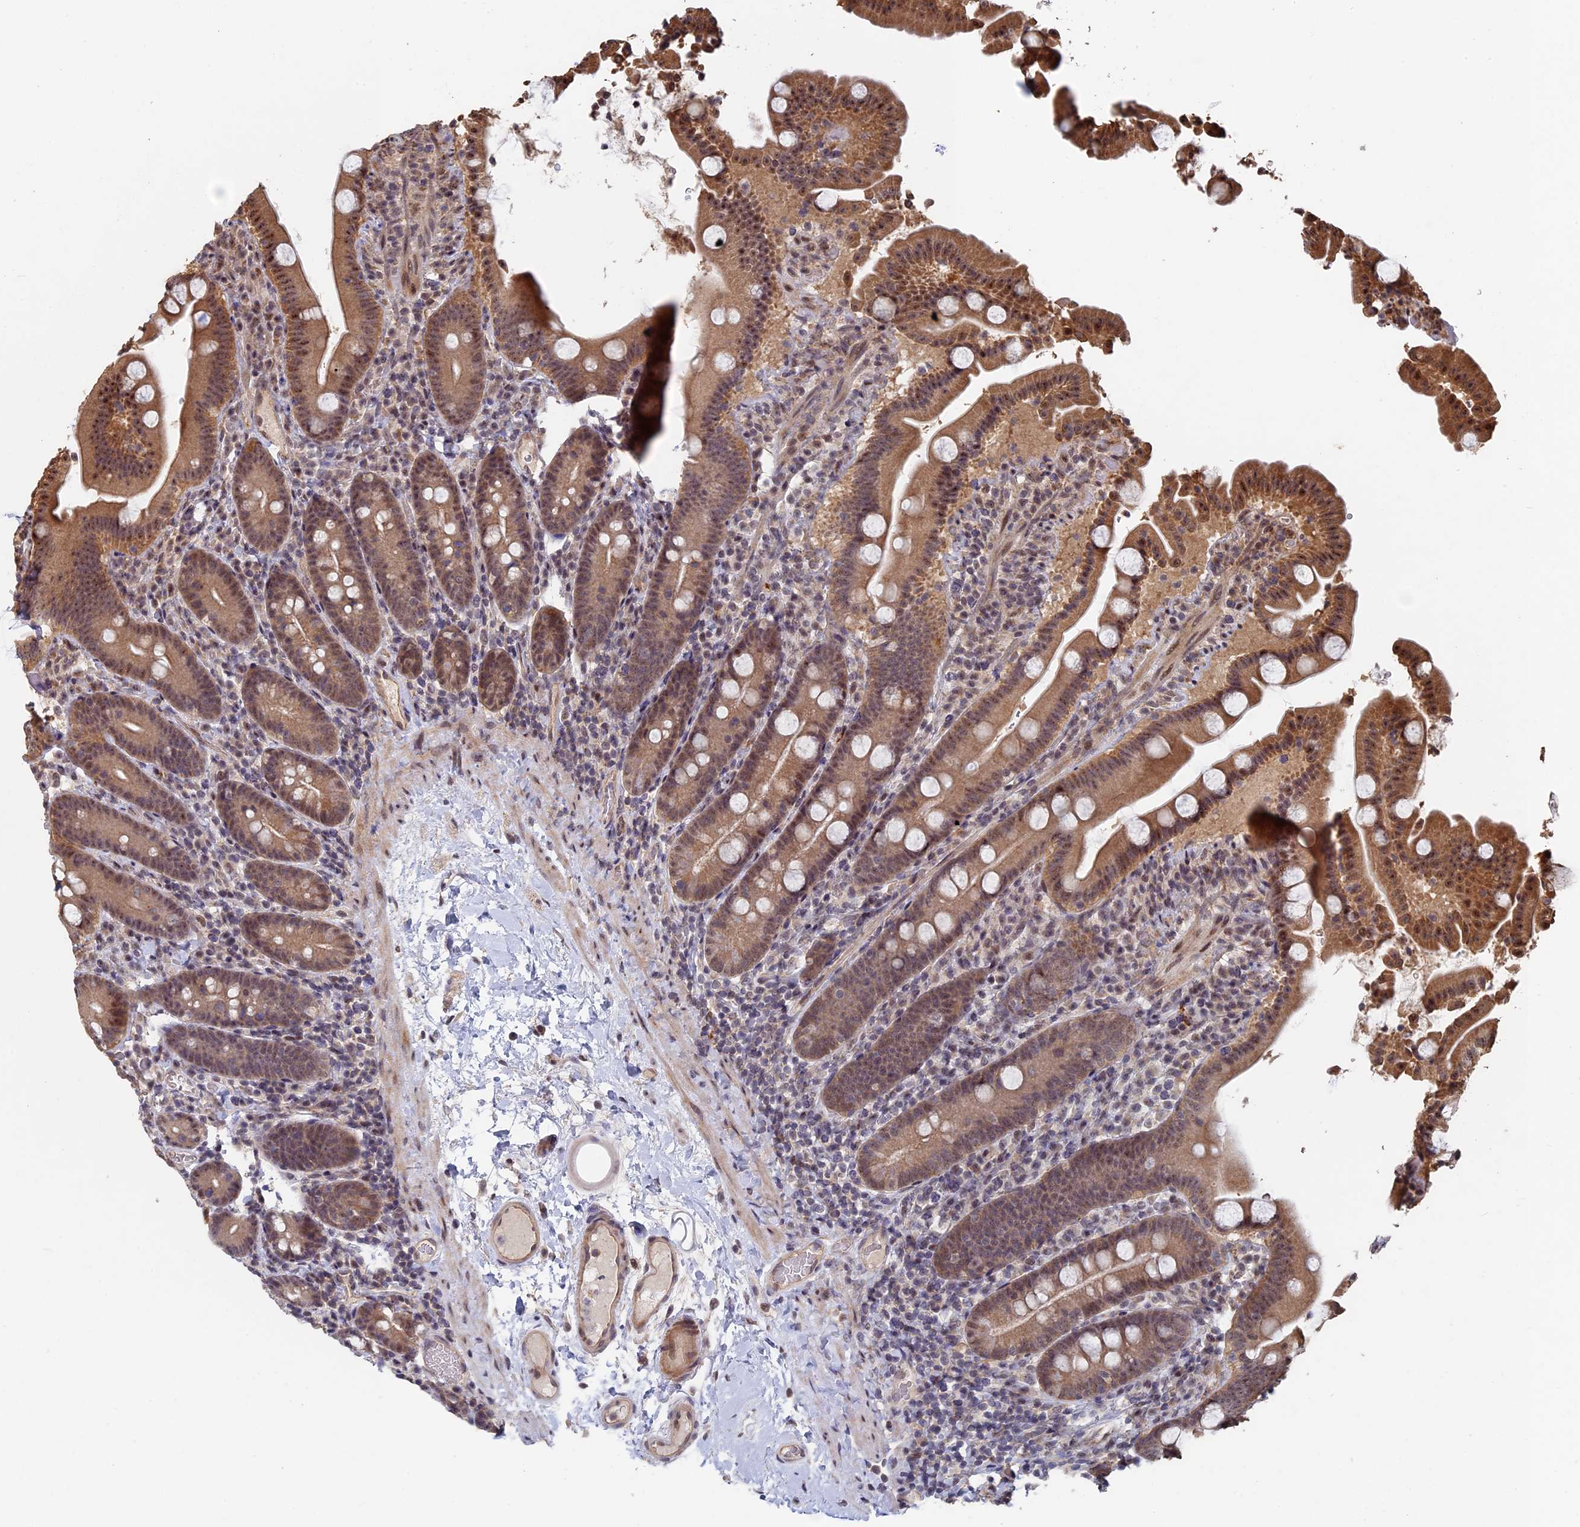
{"staining": {"intensity": "moderate", "quantity": ">75%", "location": "cytoplasmic/membranous"}, "tissue": "duodenum", "cell_type": "Glandular cells", "image_type": "normal", "snomed": [{"axis": "morphology", "description": "Normal tissue, NOS"}, {"axis": "topography", "description": "Duodenum"}], "caption": "Immunohistochemical staining of unremarkable duodenum demonstrates medium levels of moderate cytoplasmic/membranous expression in approximately >75% of glandular cells. The staining was performed using DAB to visualize the protein expression in brown, while the nuclei were stained in blue with hematoxylin (Magnification: 20x).", "gene": "KIAA1328", "patient": {"sex": "male", "age": 55}}